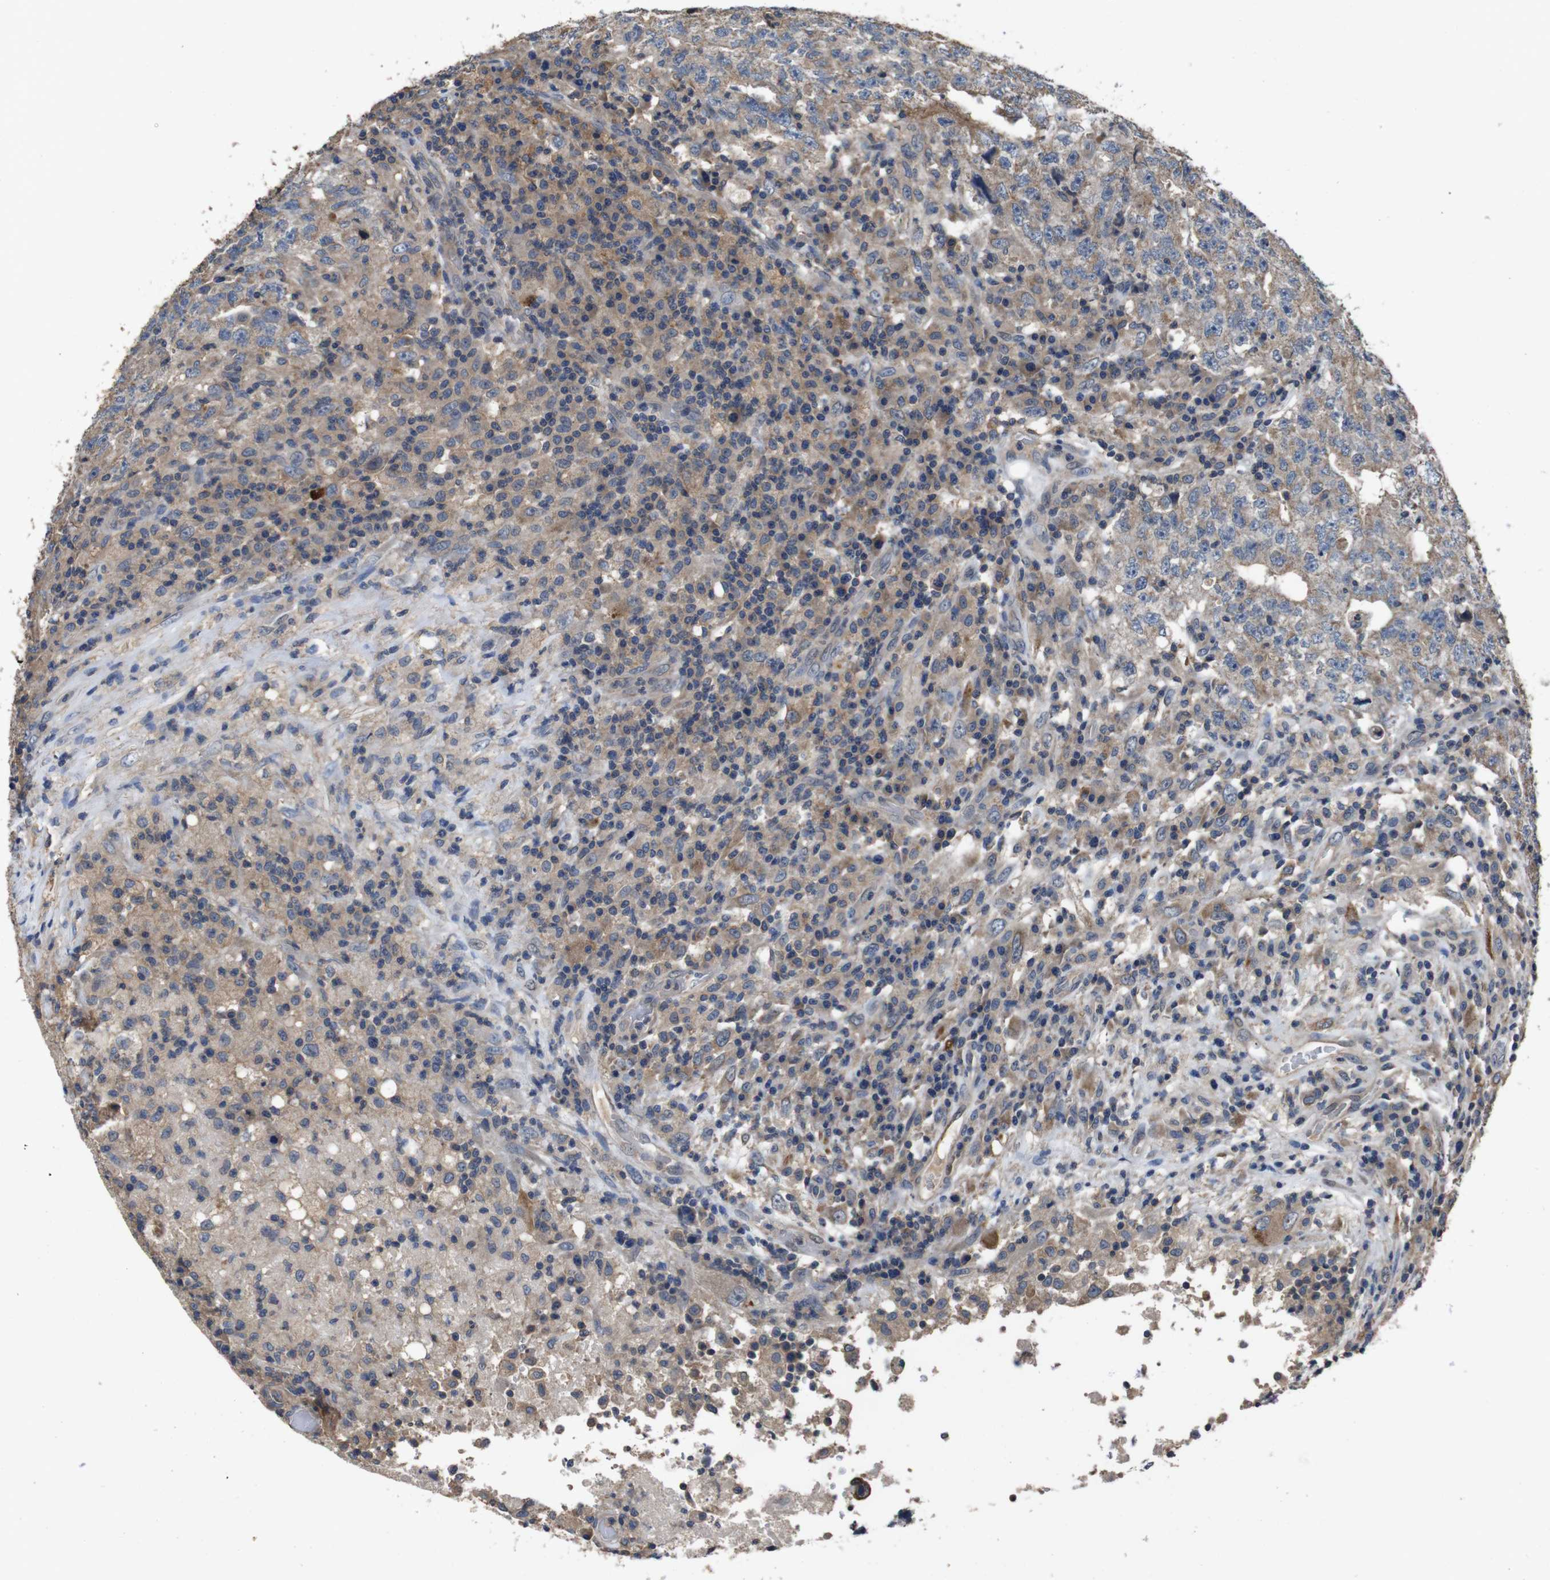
{"staining": {"intensity": "weak", "quantity": ">75%", "location": "cytoplasmic/membranous"}, "tissue": "testis cancer", "cell_type": "Tumor cells", "image_type": "cancer", "snomed": [{"axis": "morphology", "description": "Necrosis, NOS"}, {"axis": "morphology", "description": "Carcinoma, Embryonal, NOS"}, {"axis": "topography", "description": "Testis"}], "caption": "Protein staining of testis cancer (embryonal carcinoma) tissue reveals weak cytoplasmic/membranous expression in about >75% of tumor cells.", "gene": "GLIPR1", "patient": {"sex": "male", "age": 19}}